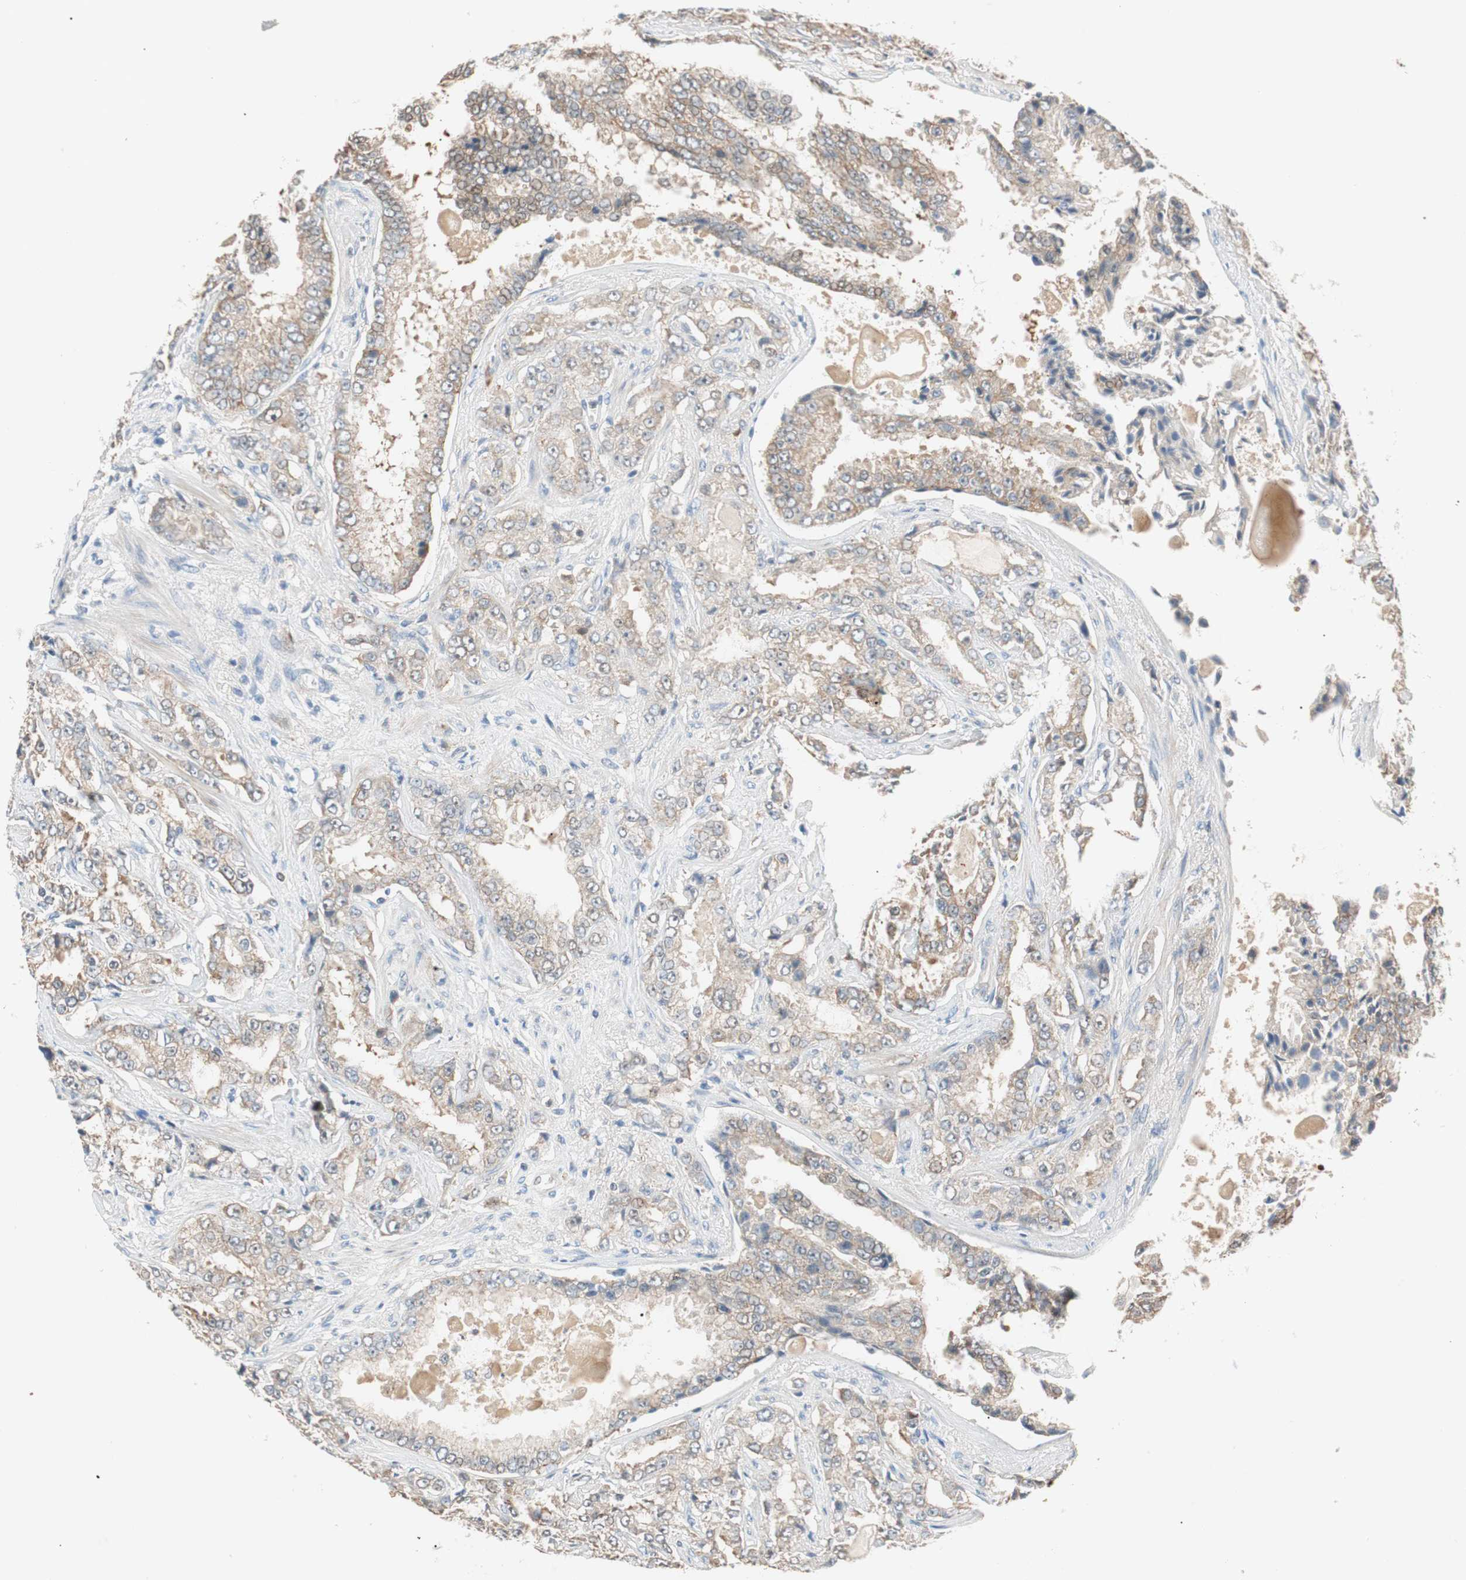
{"staining": {"intensity": "weak", "quantity": ">75%", "location": "cytoplasmic/membranous"}, "tissue": "prostate cancer", "cell_type": "Tumor cells", "image_type": "cancer", "snomed": [{"axis": "morphology", "description": "Adenocarcinoma, High grade"}, {"axis": "topography", "description": "Prostate"}], "caption": "This photomicrograph shows IHC staining of human high-grade adenocarcinoma (prostate), with low weak cytoplasmic/membranous positivity in approximately >75% of tumor cells.", "gene": "PCK1", "patient": {"sex": "male", "age": 73}}